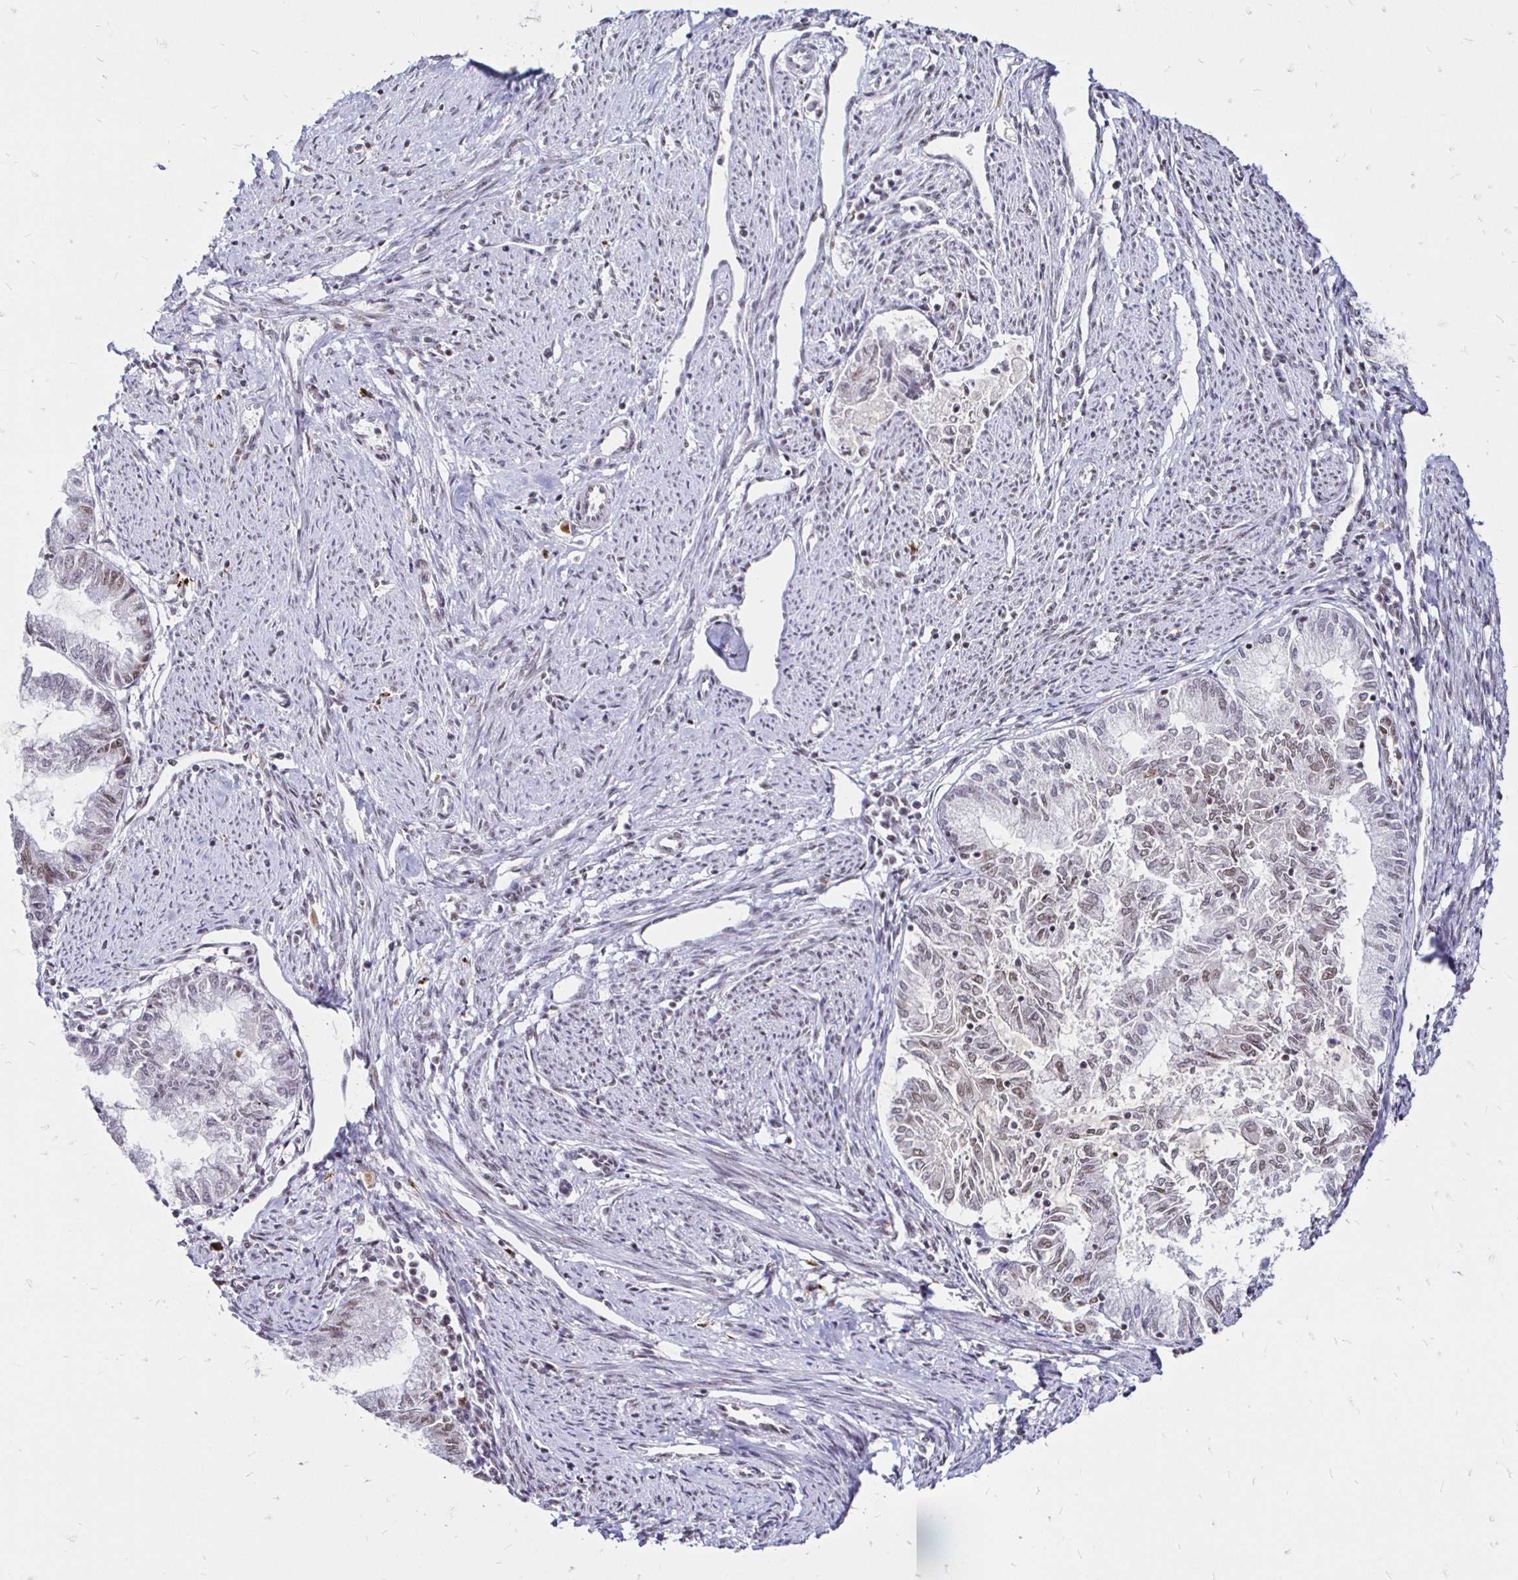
{"staining": {"intensity": "weak", "quantity": "25%-75%", "location": "nuclear"}, "tissue": "endometrial cancer", "cell_type": "Tumor cells", "image_type": "cancer", "snomed": [{"axis": "morphology", "description": "Adenocarcinoma, NOS"}, {"axis": "topography", "description": "Endometrium"}], "caption": "Endometrial cancer (adenocarcinoma) tissue displays weak nuclear expression in about 25%-75% of tumor cells", "gene": "SIN3A", "patient": {"sex": "female", "age": 79}}